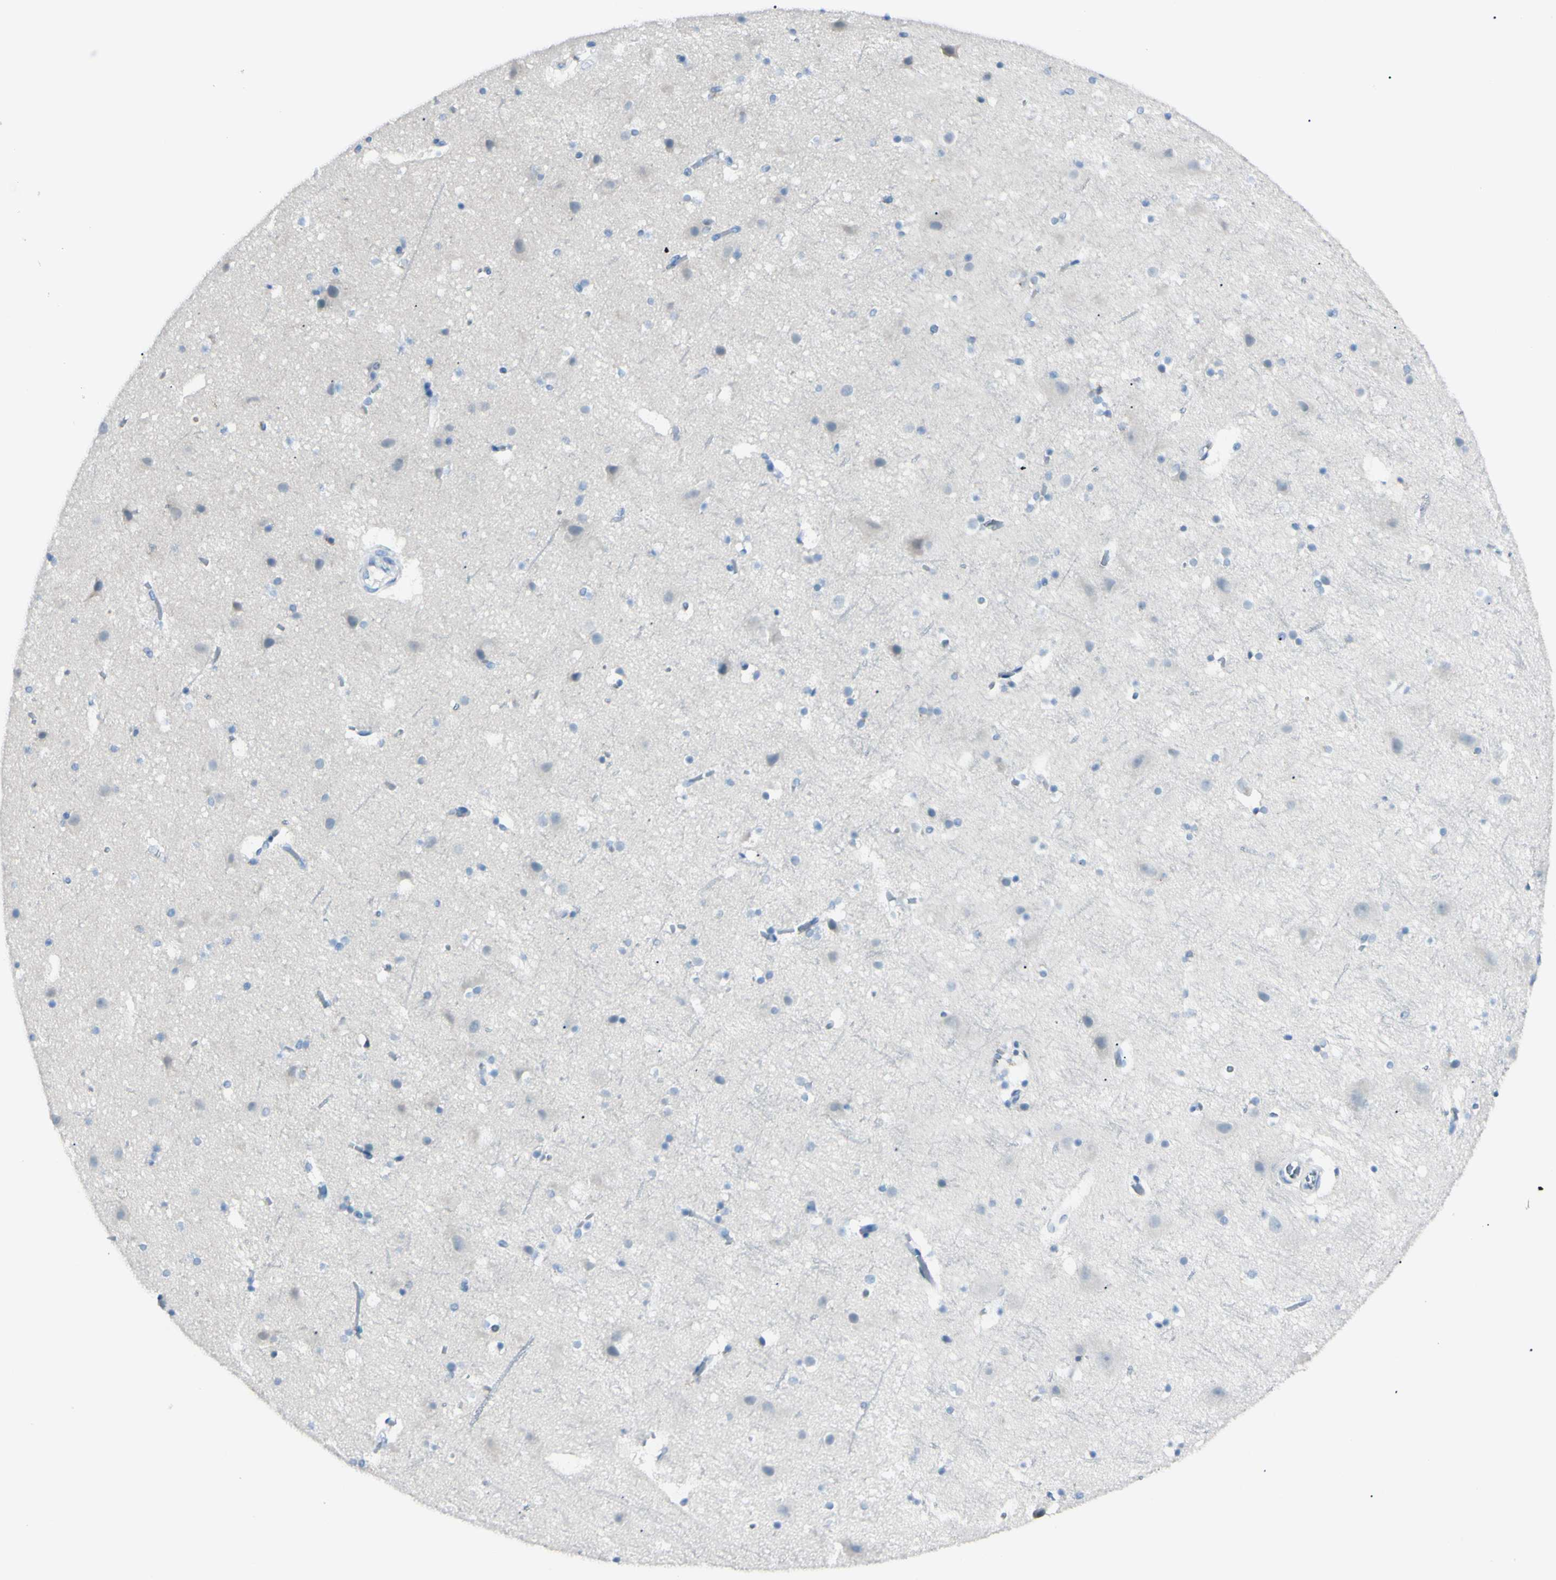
{"staining": {"intensity": "negative", "quantity": "none", "location": "none"}, "tissue": "cerebral cortex", "cell_type": "Endothelial cells", "image_type": "normal", "snomed": [{"axis": "morphology", "description": "Normal tissue, NOS"}, {"axis": "topography", "description": "Cerebral cortex"}], "caption": "Immunohistochemical staining of normal human cerebral cortex exhibits no significant staining in endothelial cells. Brightfield microscopy of immunohistochemistry stained with DAB (brown) and hematoxylin (blue), captured at high magnification.", "gene": "FOLH1", "patient": {"sex": "male", "age": 45}}